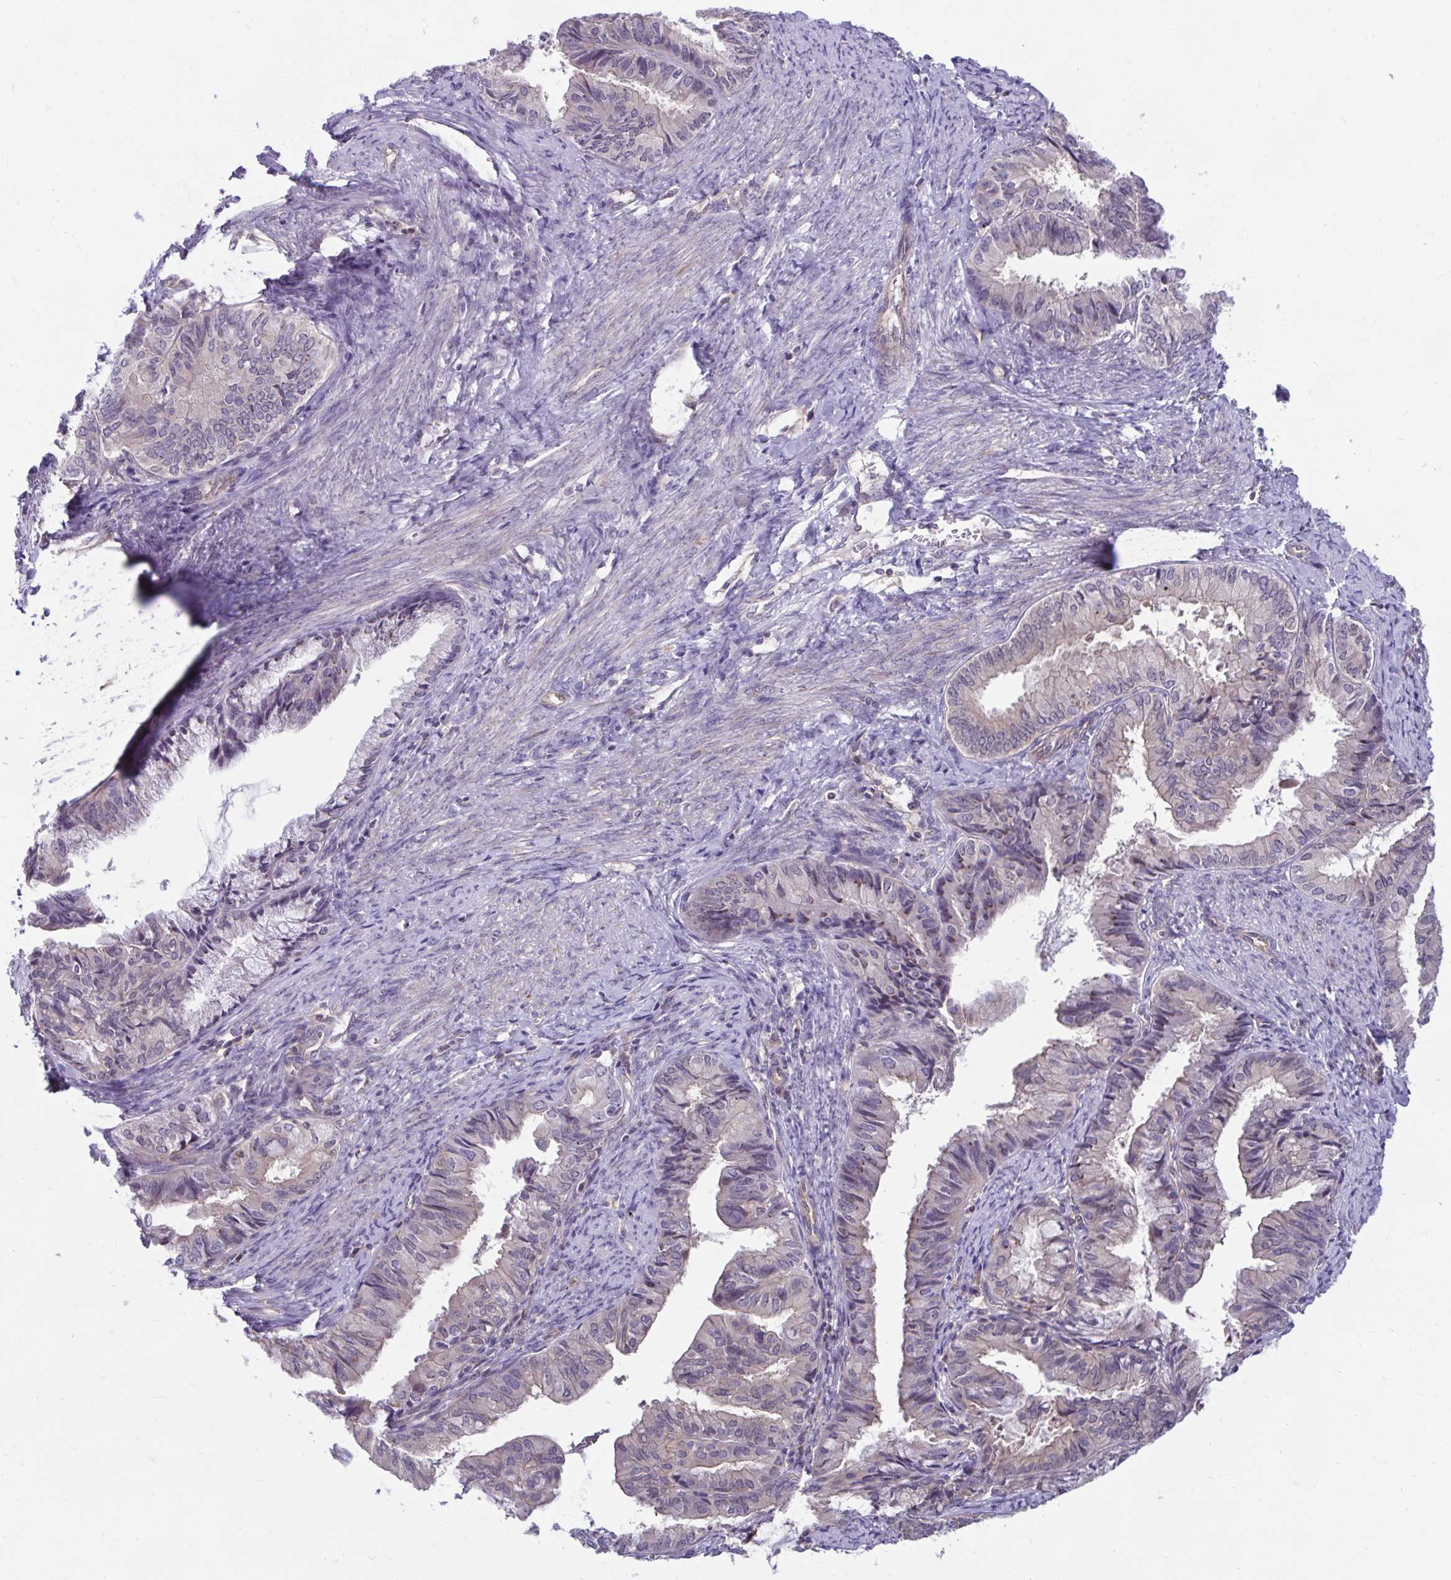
{"staining": {"intensity": "weak", "quantity": "<25%", "location": "cytoplasmic/membranous"}, "tissue": "endometrial cancer", "cell_type": "Tumor cells", "image_type": "cancer", "snomed": [{"axis": "morphology", "description": "Adenocarcinoma, NOS"}, {"axis": "topography", "description": "Endometrium"}], "caption": "This is a micrograph of immunohistochemistry staining of endometrial cancer (adenocarcinoma), which shows no expression in tumor cells.", "gene": "IST1", "patient": {"sex": "female", "age": 86}}